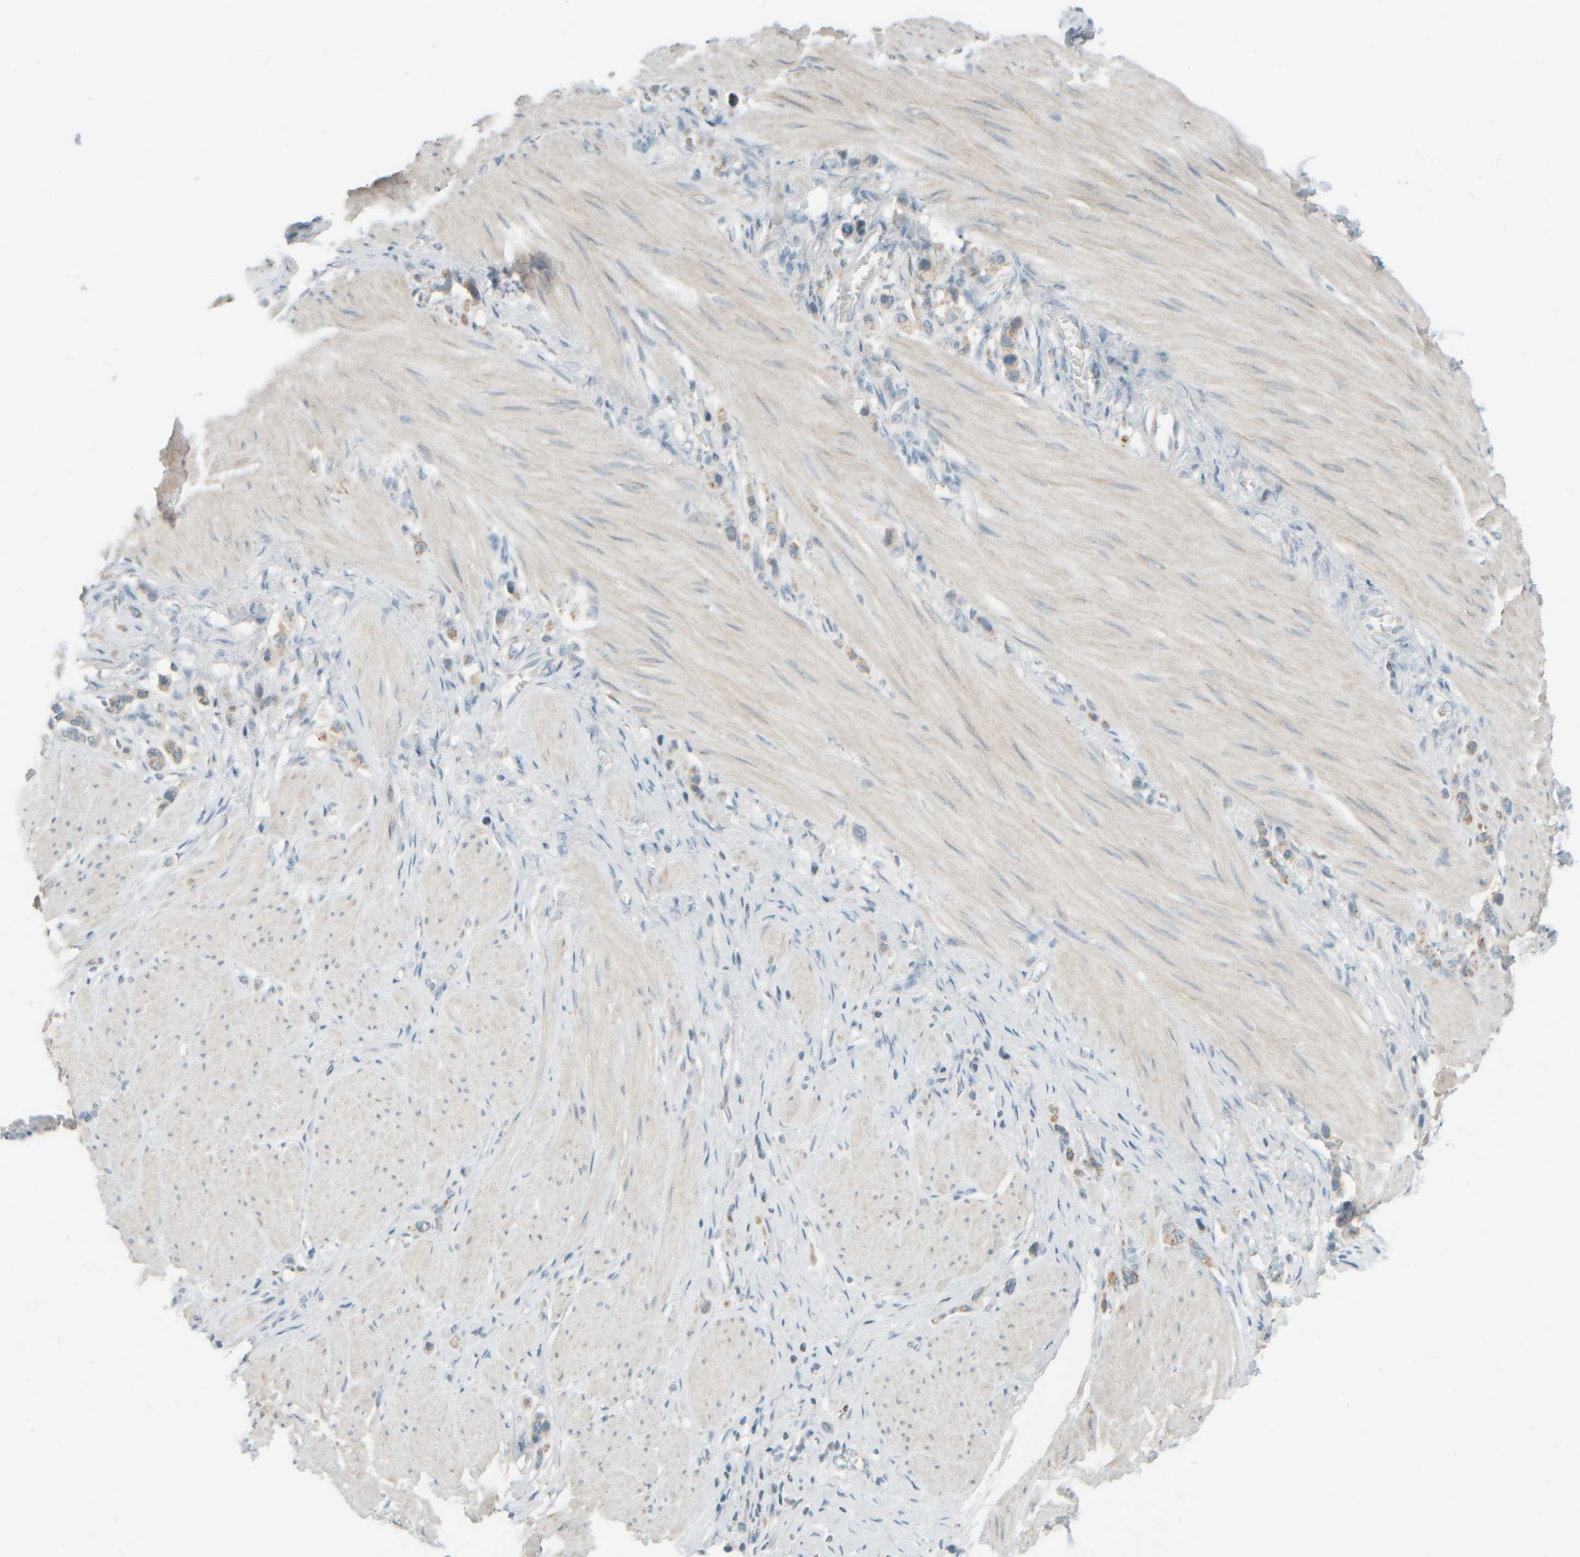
{"staining": {"intensity": "moderate", "quantity": "25%-75%", "location": "cytoplasmic/membranous"}, "tissue": "stomach cancer", "cell_type": "Tumor cells", "image_type": "cancer", "snomed": [{"axis": "morphology", "description": "Adenocarcinoma, NOS"}, {"axis": "topography", "description": "Stomach"}], "caption": "High-magnification brightfield microscopy of stomach cancer (adenocarcinoma) stained with DAB (3,3'-diaminobenzidine) (brown) and counterstained with hematoxylin (blue). tumor cells exhibit moderate cytoplasmic/membranous expression is identified in about25%-75% of cells.", "gene": "PTGES3L-AARSD1", "patient": {"sex": "female", "age": 65}}